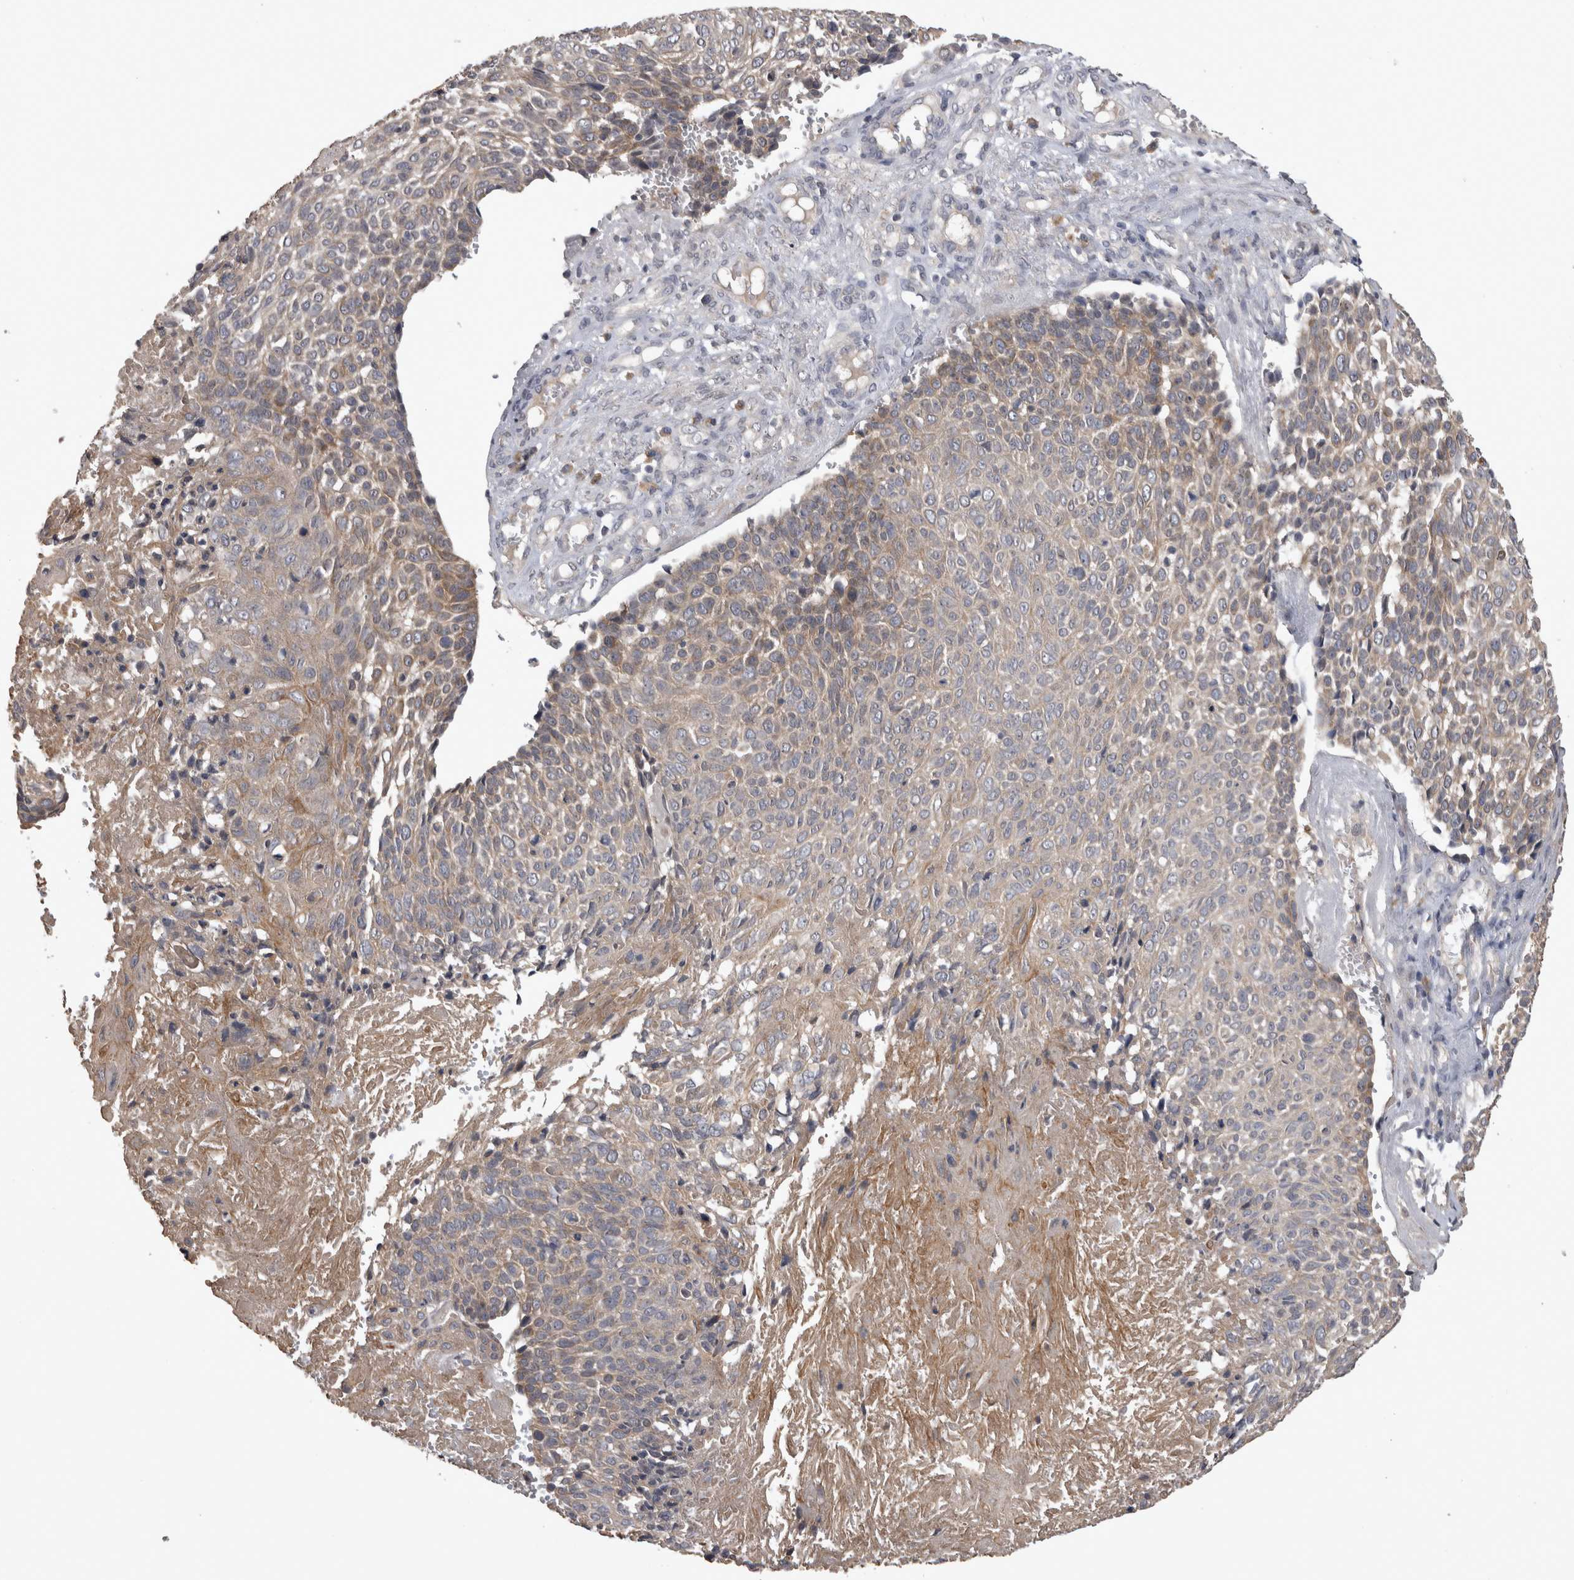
{"staining": {"intensity": "weak", "quantity": ">75%", "location": "cytoplasmic/membranous"}, "tissue": "cervical cancer", "cell_type": "Tumor cells", "image_type": "cancer", "snomed": [{"axis": "morphology", "description": "Squamous cell carcinoma, NOS"}, {"axis": "topography", "description": "Cervix"}], "caption": "Brown immunohistochemical staining in human squamous cell carcinoma (cervical) exhibits weak cytoplasmic/membranous staining in approximately >75% of tumor cells.", "gene": "ZNF114", "patient": {"sex": "female", "age": 74}}